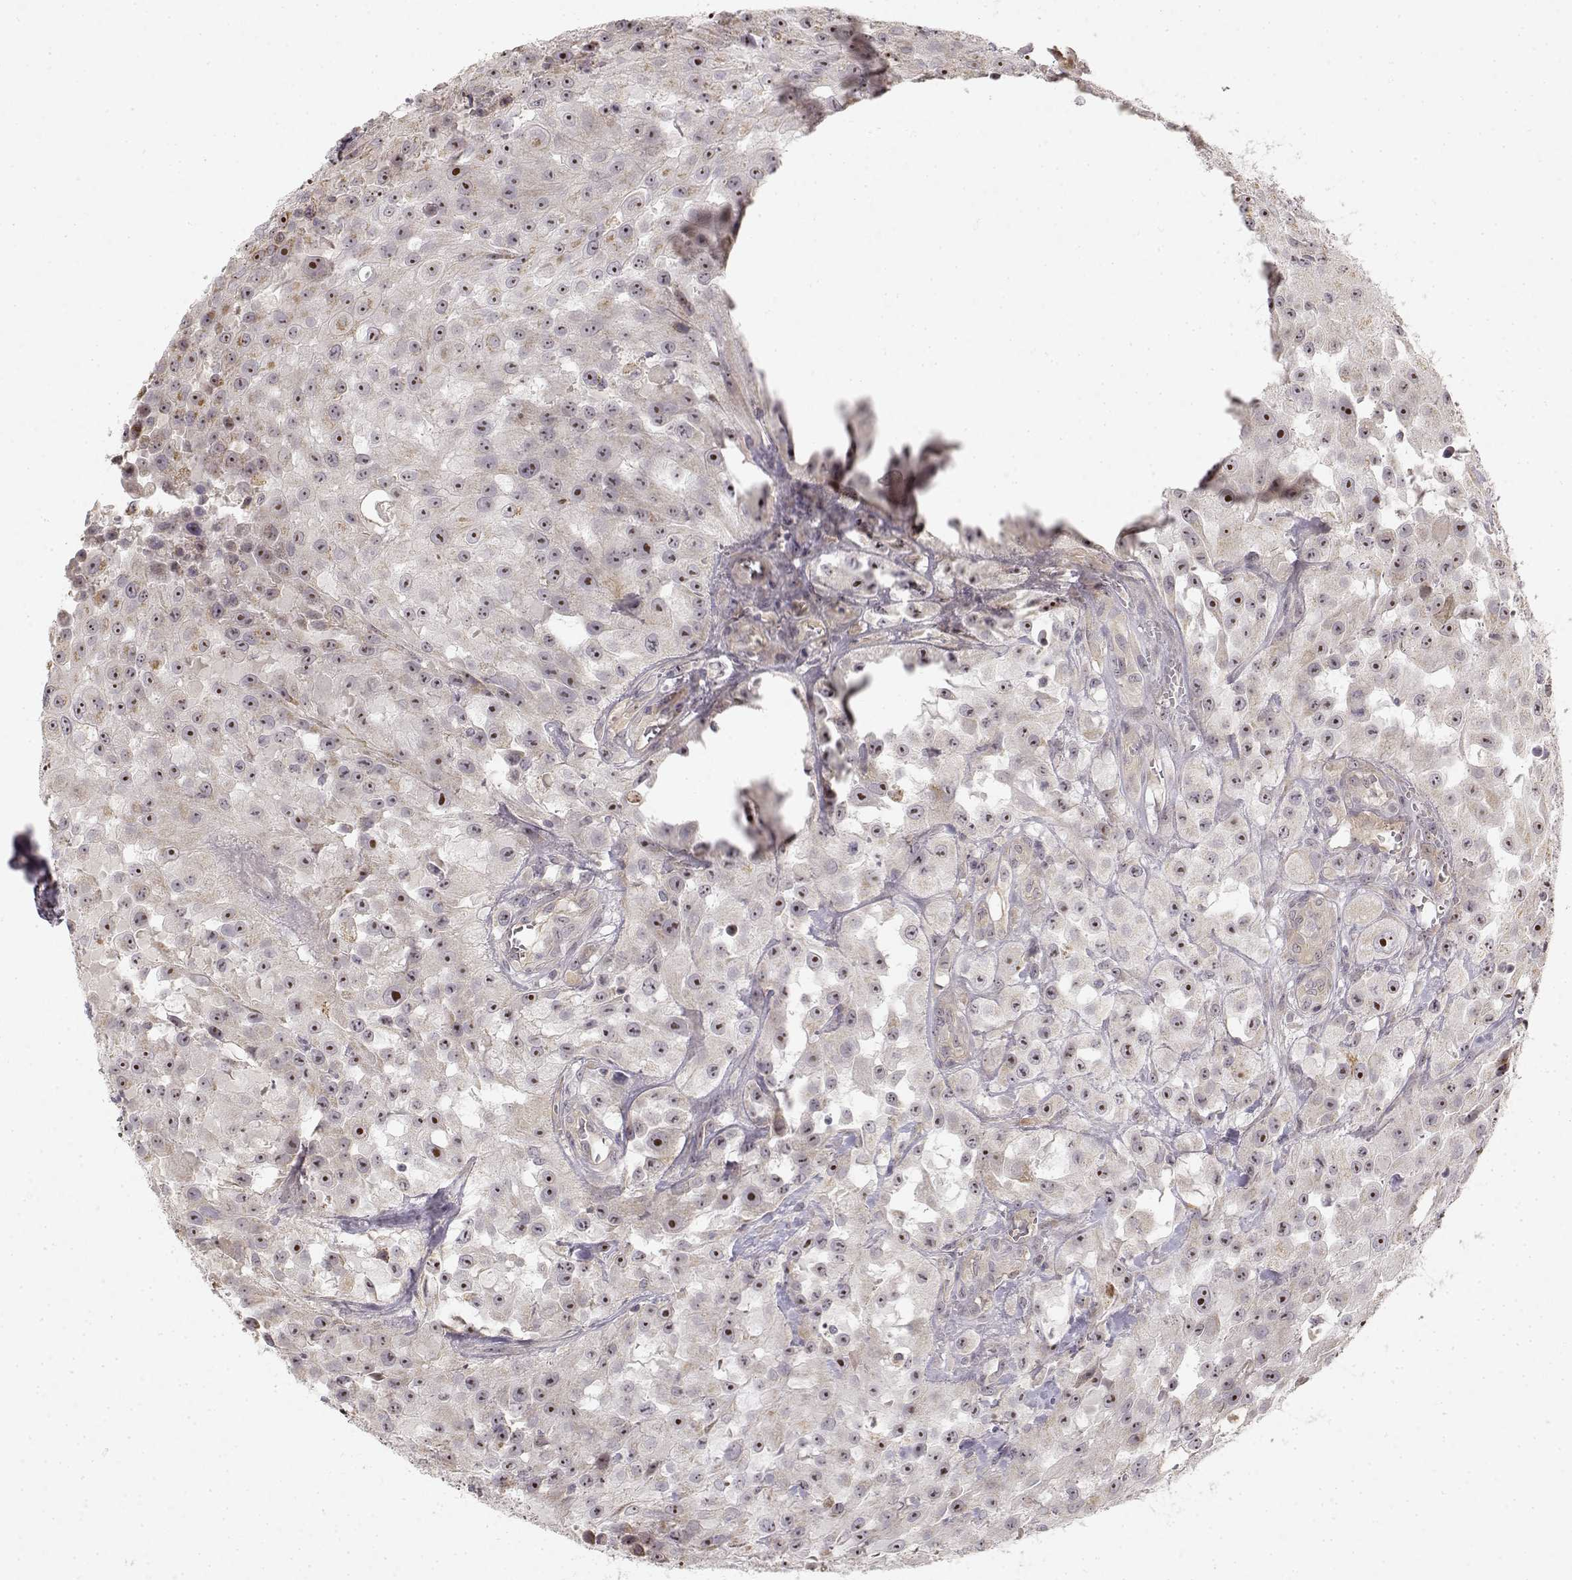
{"staining": {"intensity": "weak", "quantity": ">75%", "location": "nuclear"}, "tissue": "urothelial cancer", "cell_type": "Tumor cells", "image_type": "cancer", "snomed": [{"axis": "morphology", "description": "Urothelial carcinoma, High grade"}, {"axis": "topography", "description": "Urinary bladder"}], "caption": "Urothelial carcinoma (high-grade) stained for a protein (brown) demonstrates weak nuclear positive expression in approximately >75% of tumor cells.", "gene": "MED12L", "patient": {"sex": "male", "age": 79}}